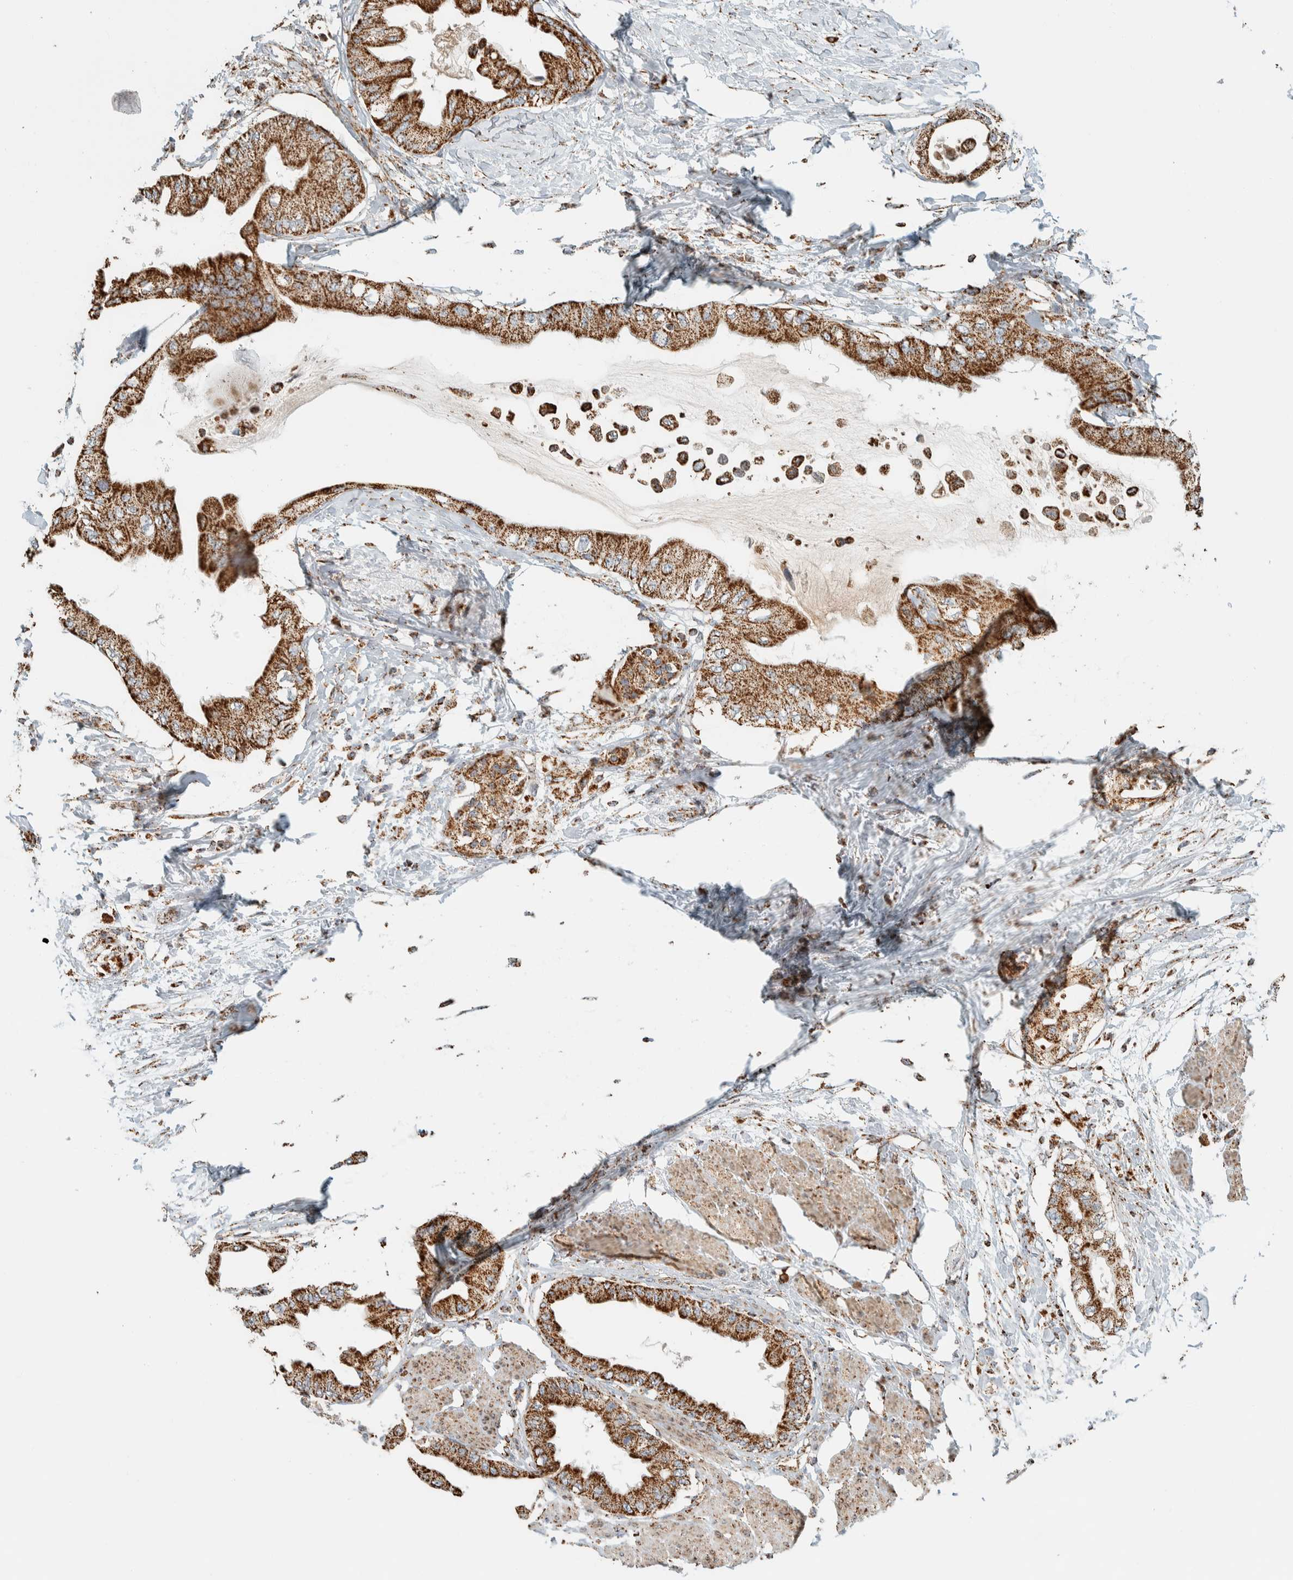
{"staining": {"intensity": "strong", "quantity": ">75%", "location": "cytoplasmic/membranous"}, "tissue": "pancreatic cancer", "cell_type": "Tumor cells", "image_type": "cancer", "snomed": [{"axis": "morphology", "description": "Normal tissue, NOS"}, {"axis": "morphology", "description": "Adenocarcinoma, NOS"}, {"axis": "topography", "description": "Pancreas"}, {"axis": "topography", "description": "Duodenum"}], "caption": "About >75% of tumor cells in pancreatic cancer (adenocarcinoma) display strong cytoplasmic/membranous protein staining as visualized by brown immunohistochemical staining.", "gene": "ZNF454", "patient": {"sex": "female", "age": 60}}